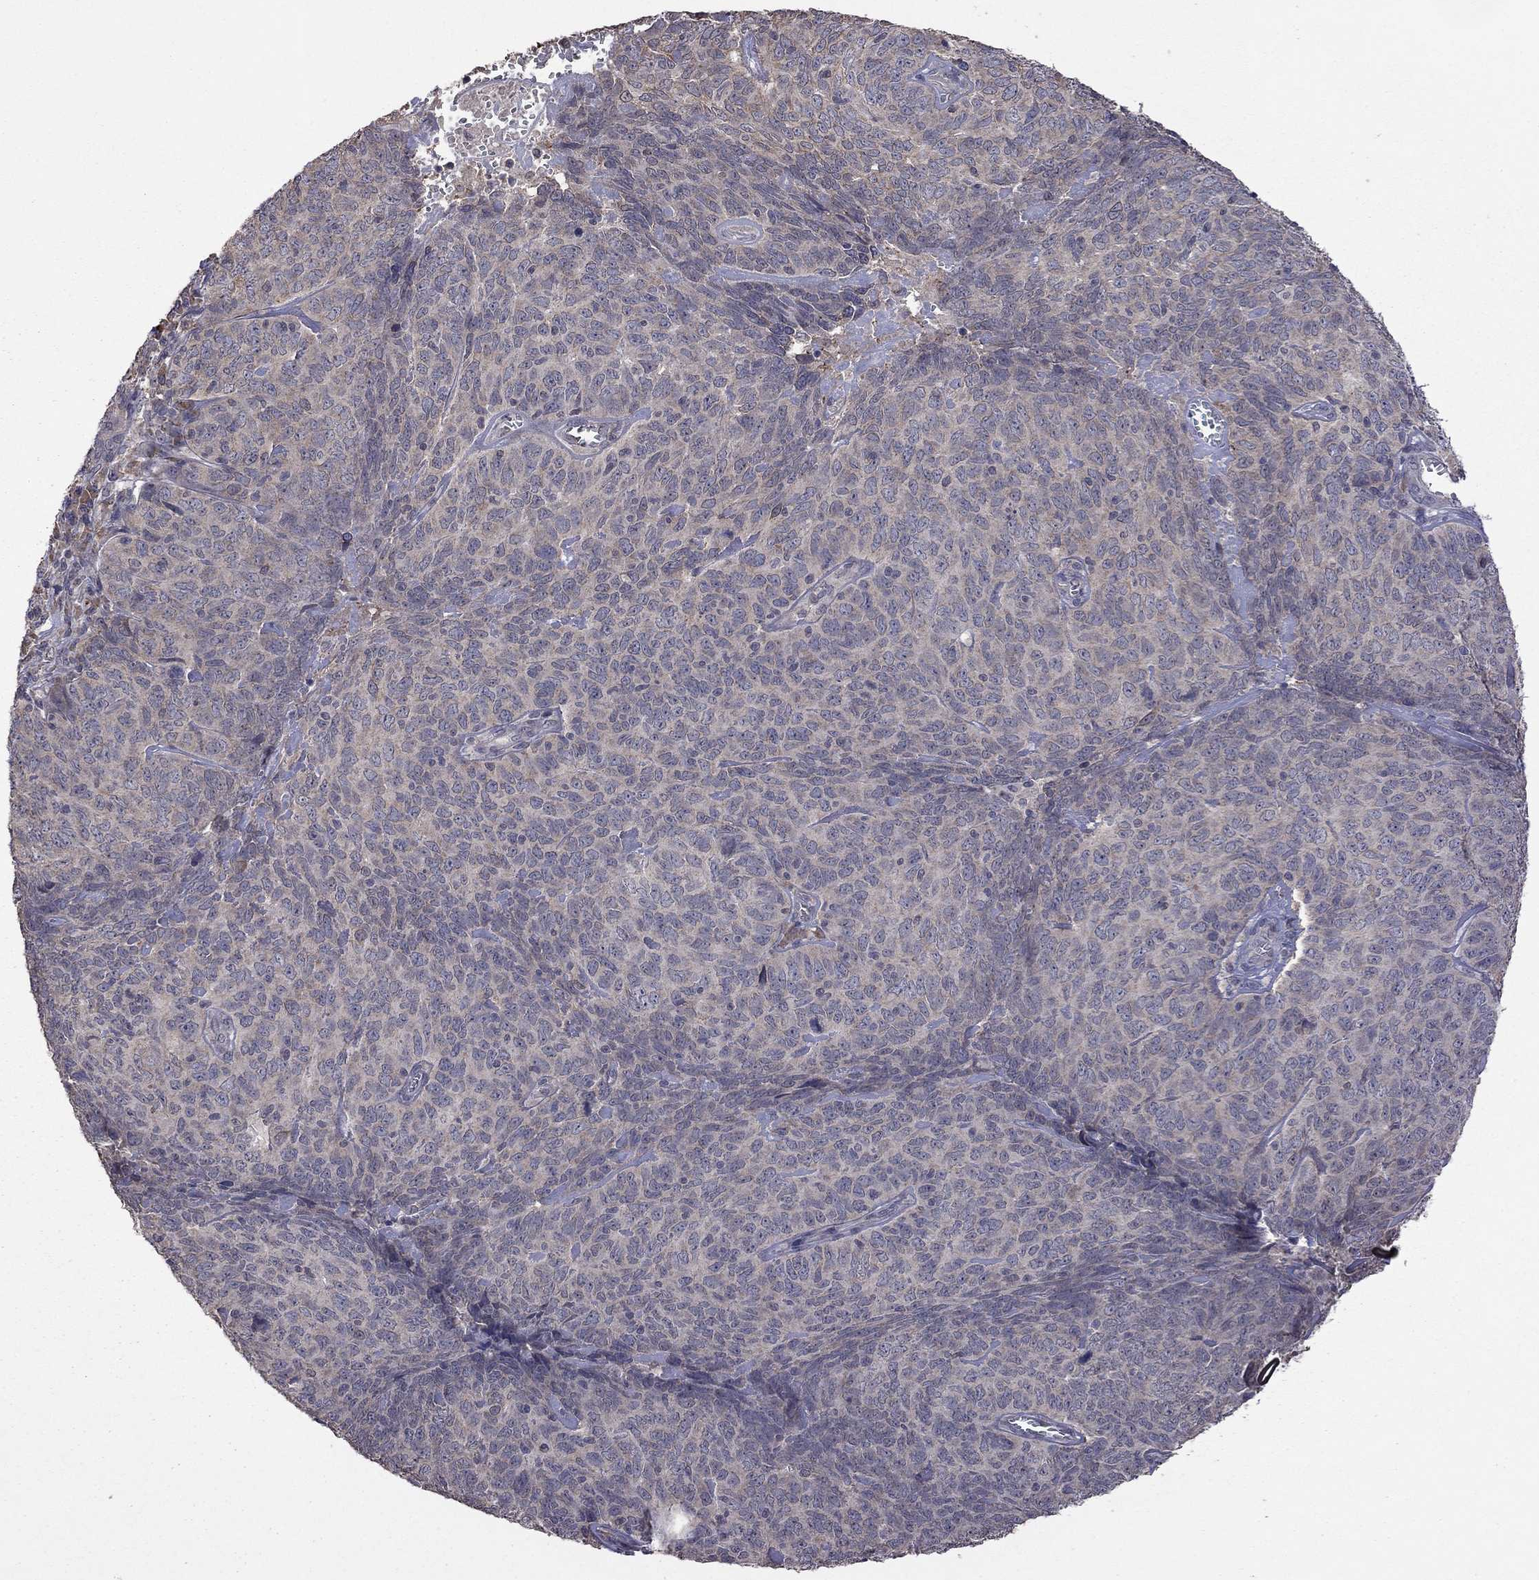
{"staining": {"intensity": "moderate", "quantity": "<25%", "location": "cytoplasmic/membranous"}, "tissue": "skin cancer", "cell_type": "Tumor cells", "image_type": "cancer", "snomed": [{"axis": "morphology", "description": "Squamous cell carcinoma, NOS"}, {"axis": "topography", "description": "Skin"}, {"axis": "topography", "description": "Anal"}], "caption": "This is a histology image of immunohistochemistry staining of skin cancer (squamous cell carcinoma), which shows moderate positivity in the cytoplasmic/membranous of tumor cells.", "gene": "TSNARE1", "patient": {"sex": "female", "age": 51}}